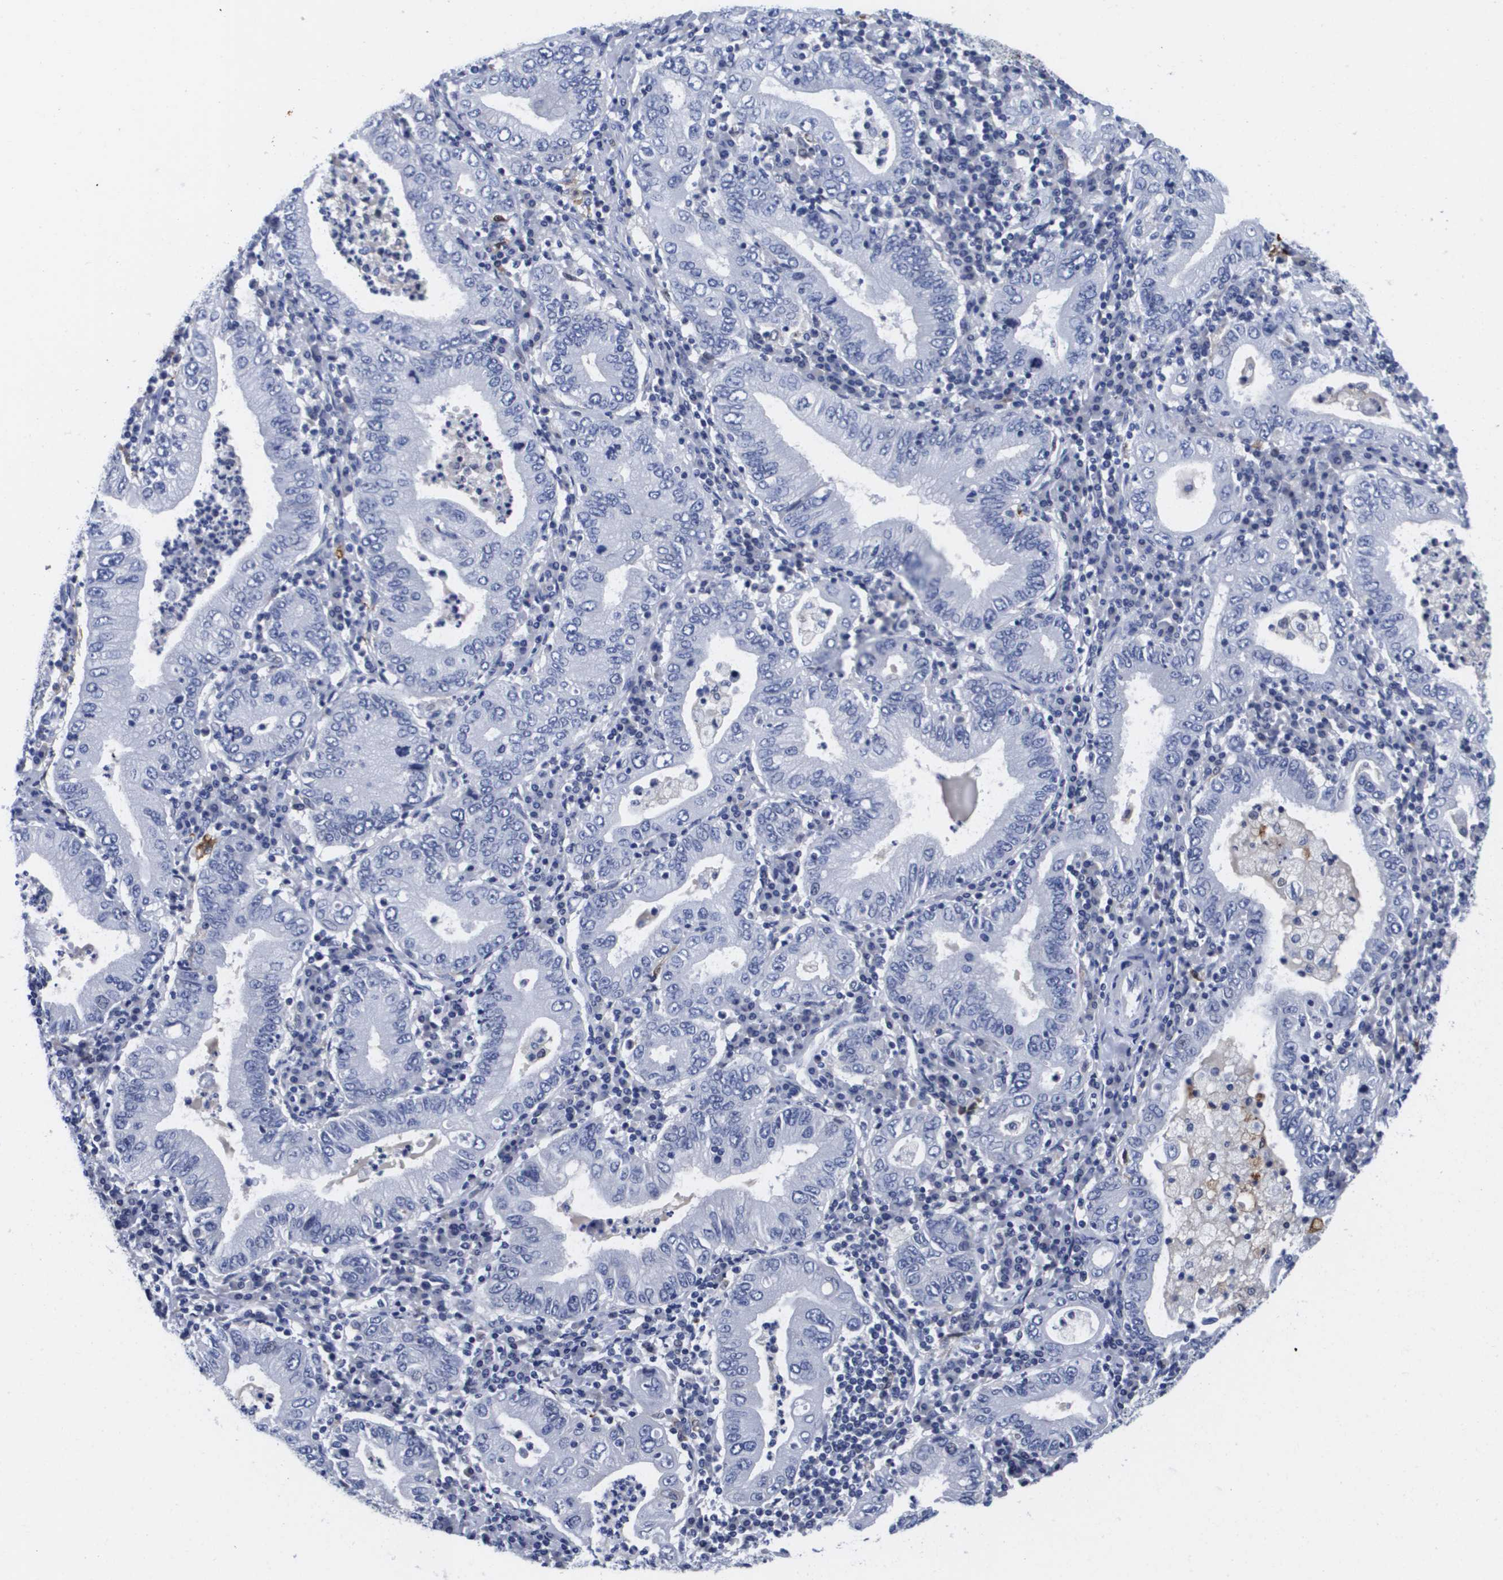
{"staining": {"intensity": "negative", "quantity": "none", "location": "none"}, "tissue": "stomach cancer", "cell_type": "Tumor cells", "image_type": "cancer", "snomed": [{"axis": "morphology", "description": "Normal tissue, NOS"}, {"axis": "morphology", "description": "Adenocarcinoma, NOS"}, {"axis": "topography", "description": "Esophagus"}, {"axis": "topography", "description": "Stomach, upper"}, {"axis": "topography", "description": "Peripheral nerve tissue"}], "caption": "Tumor cells show no significant protein positivity in stomach adenocarcinoma.", "gene": "HMOX1", "patient": {"sex": "male", "age": 62}}